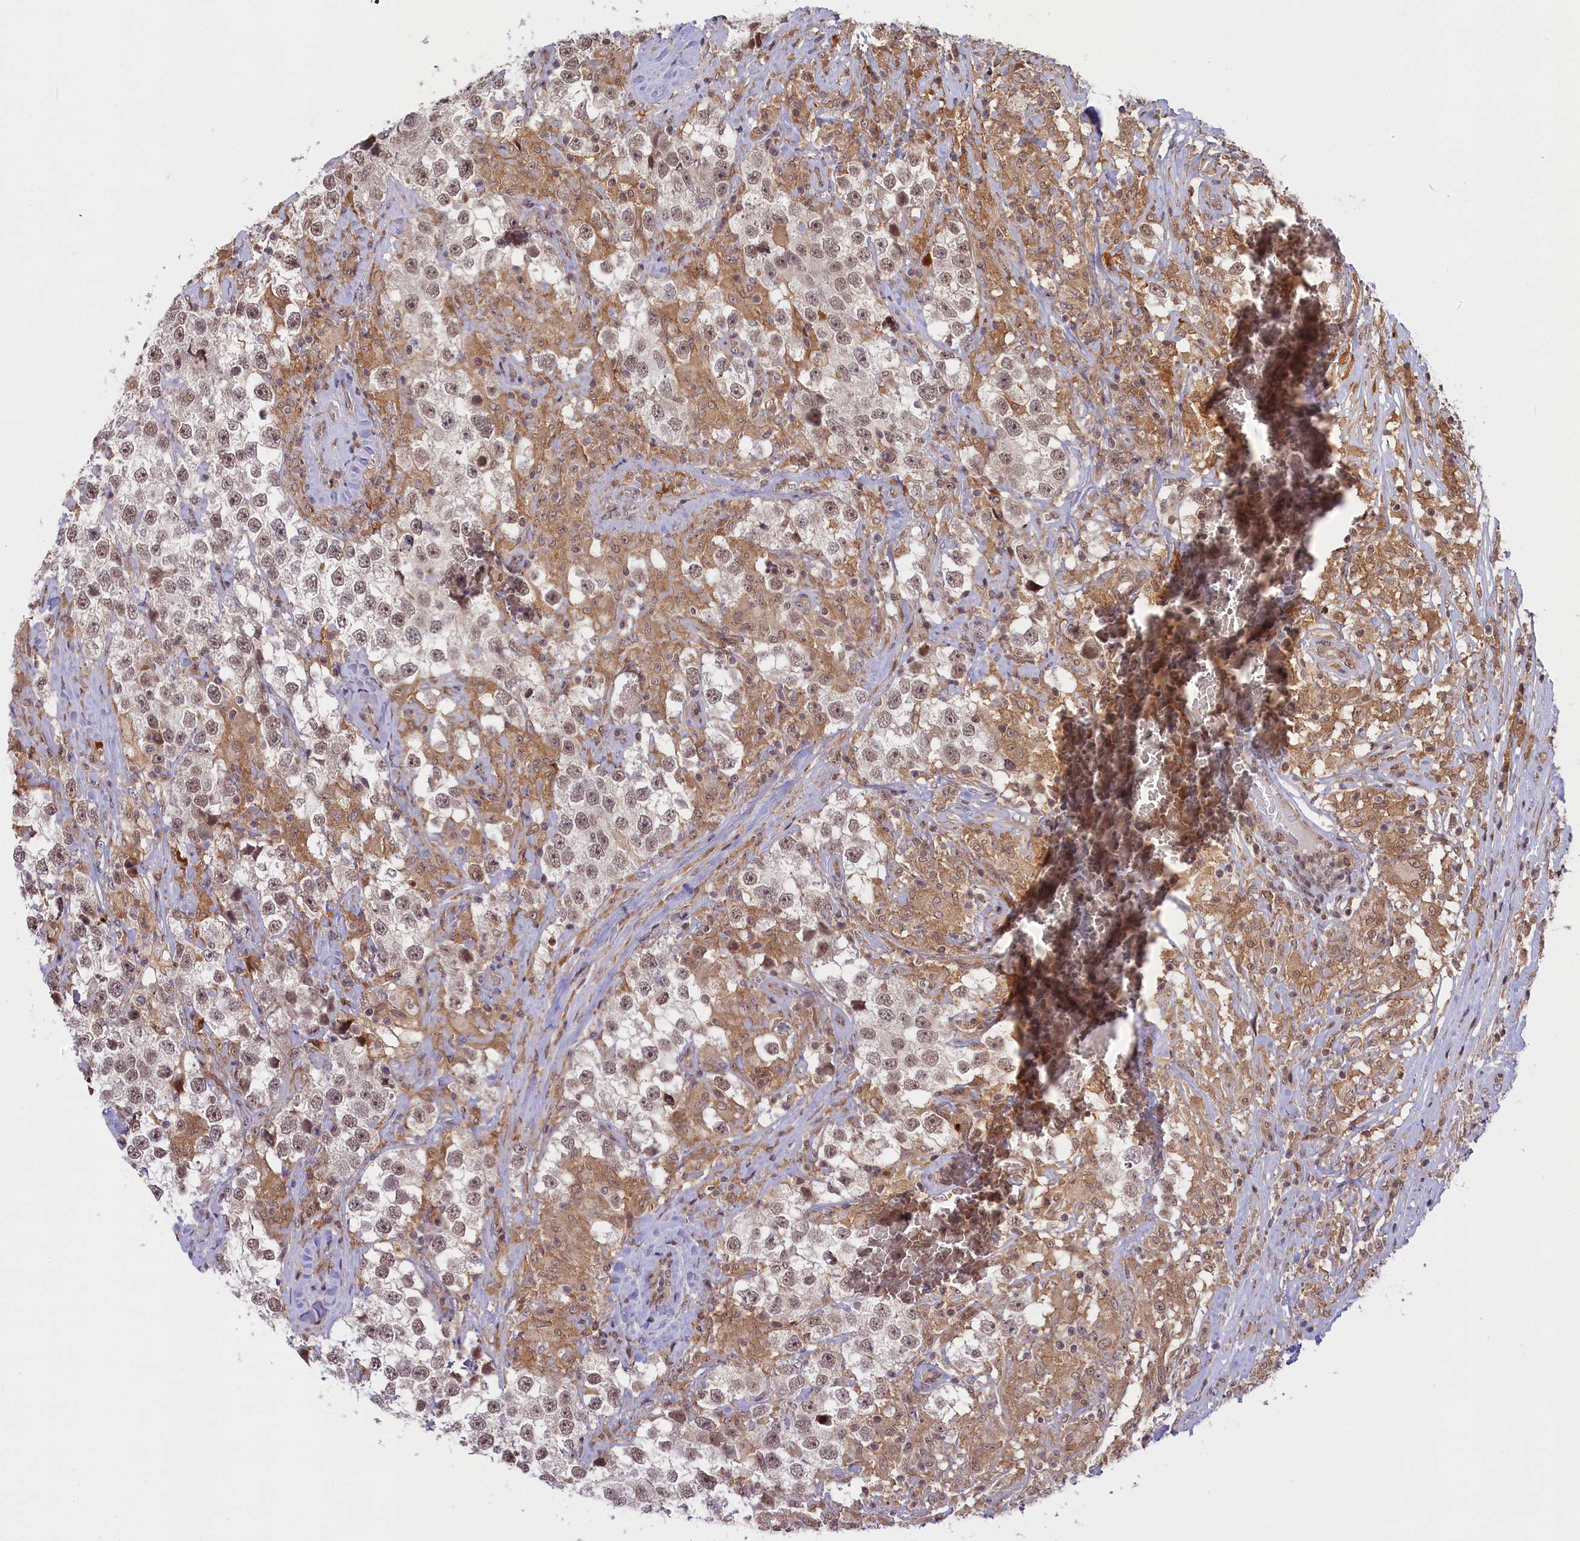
{"staining": {"intensity": "weak", "quantity": ">75%", "location": "nuclear"}, "tissue": "testis cancer", "cell_type": "Tumor cells", "image_type": "cancer", "snomed": [{"axis": "morphology", "description": "Seminoma, NOS"}, {"axis": "topography", "description": "Testis"}], "caption": "Immunohistochemical staining of testis cancer (seminoma) demonstrates weak nuclear protein staining in approximately >75% of tumor cells.", "gene": "FCHO1", "patient": {"sex": "male", "age": 46}}